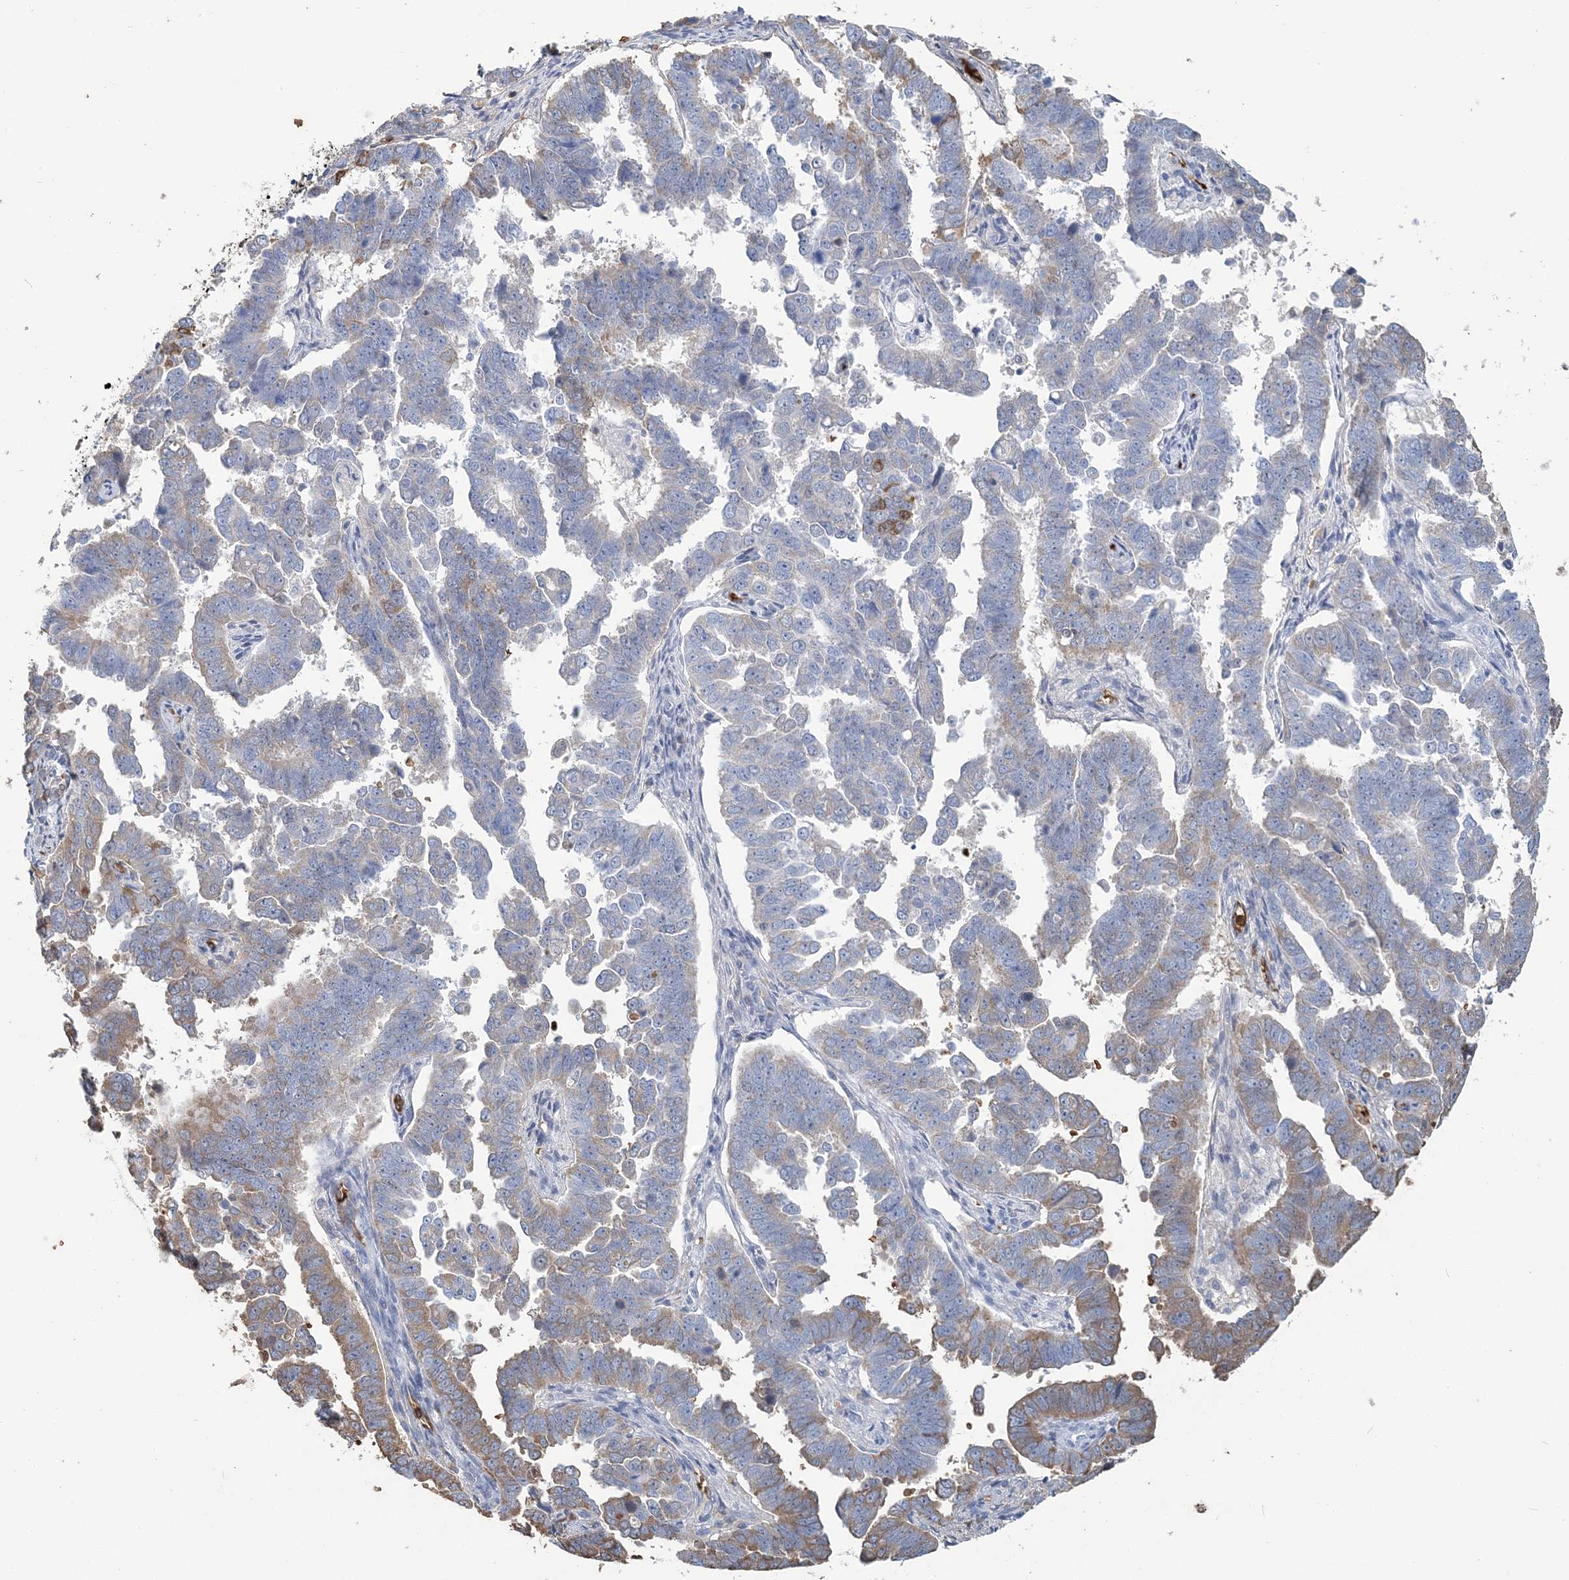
{"staining": {"intensity": "moderate", "quantity": "<25%", "location": "cytoplasmic/membranous"}, "tissue": "endometrial cancer", "cell_type": "Tumor cells", "image_type": "cancer", "snomed": [{"axis": "morphology", "description": "Adenocarcinoma, NOS"}, {"axis": "topography", "description": "Endometrium"}], "caption": "Immunohistochemical staining of human endometrial adenocarcinoma exhibits low levels of moderate cytoplasmic/membranous expression in about <25% of tumor cells.", "gene": "HBD", "patient": {"sex": "female", "age": 75}}